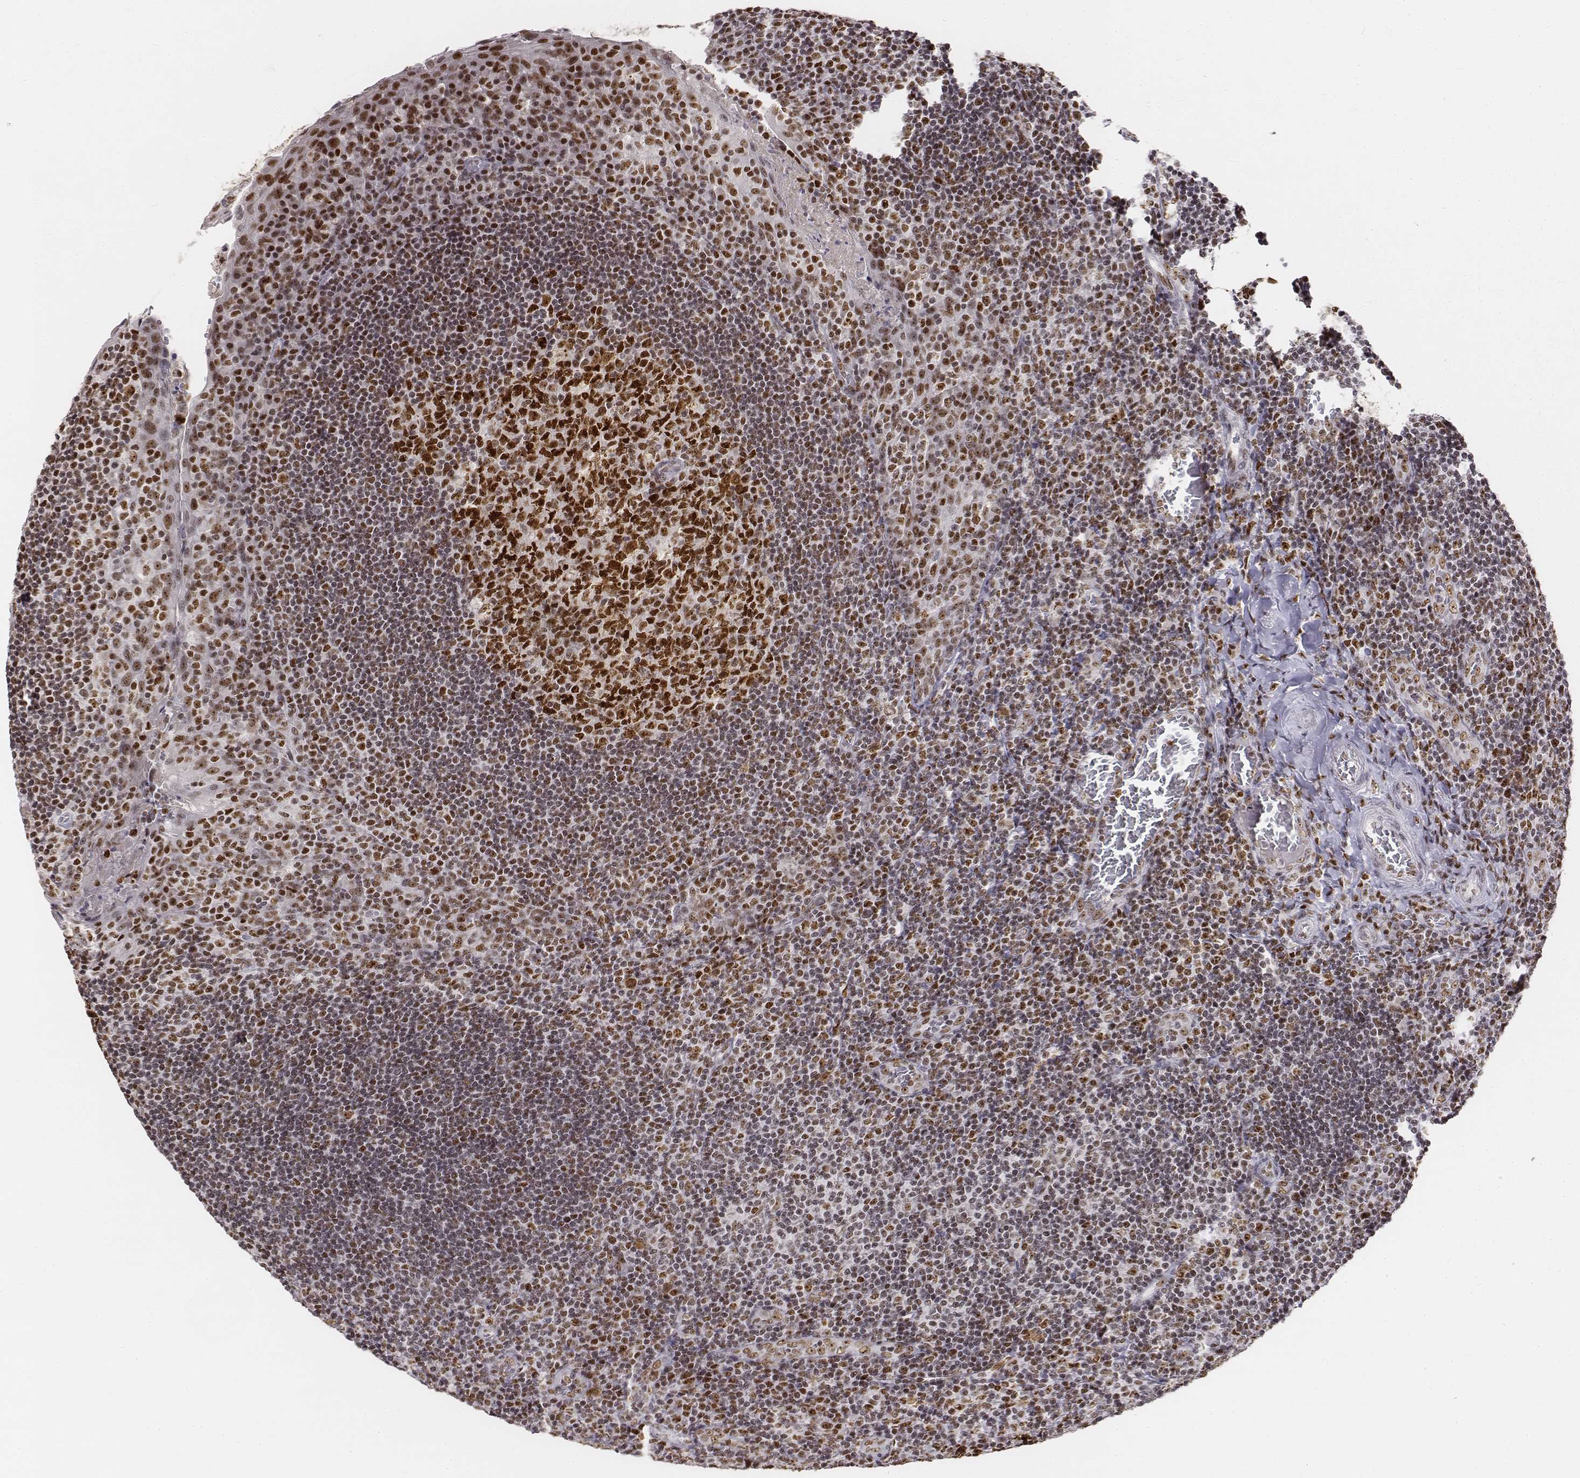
{"staining": {"intensity": "strong", "quantity": ">75%", "location": "nuclear"}, "tissue": "tonsil", "cell_type": "Germinal center cells", "image_type": "normal", "snomed": [{"axis": "morphology", "description": "Normal tissue, NOS"}, {"axis": "topography", "description": "Tonsil"}], "caption": "High-power microscopy captured an immunohistochemistry (IHC) photomicrograph of normal tonsil, revealing strong nuclear positivity in approximately >75% of germinal center cells. (DAB (3,3'-diaminobenzidine) IHC, brown staining for protein, blue staining for nuclei).", "gene": "PHF6", "patient": {"sex": "male", "age": 17}}